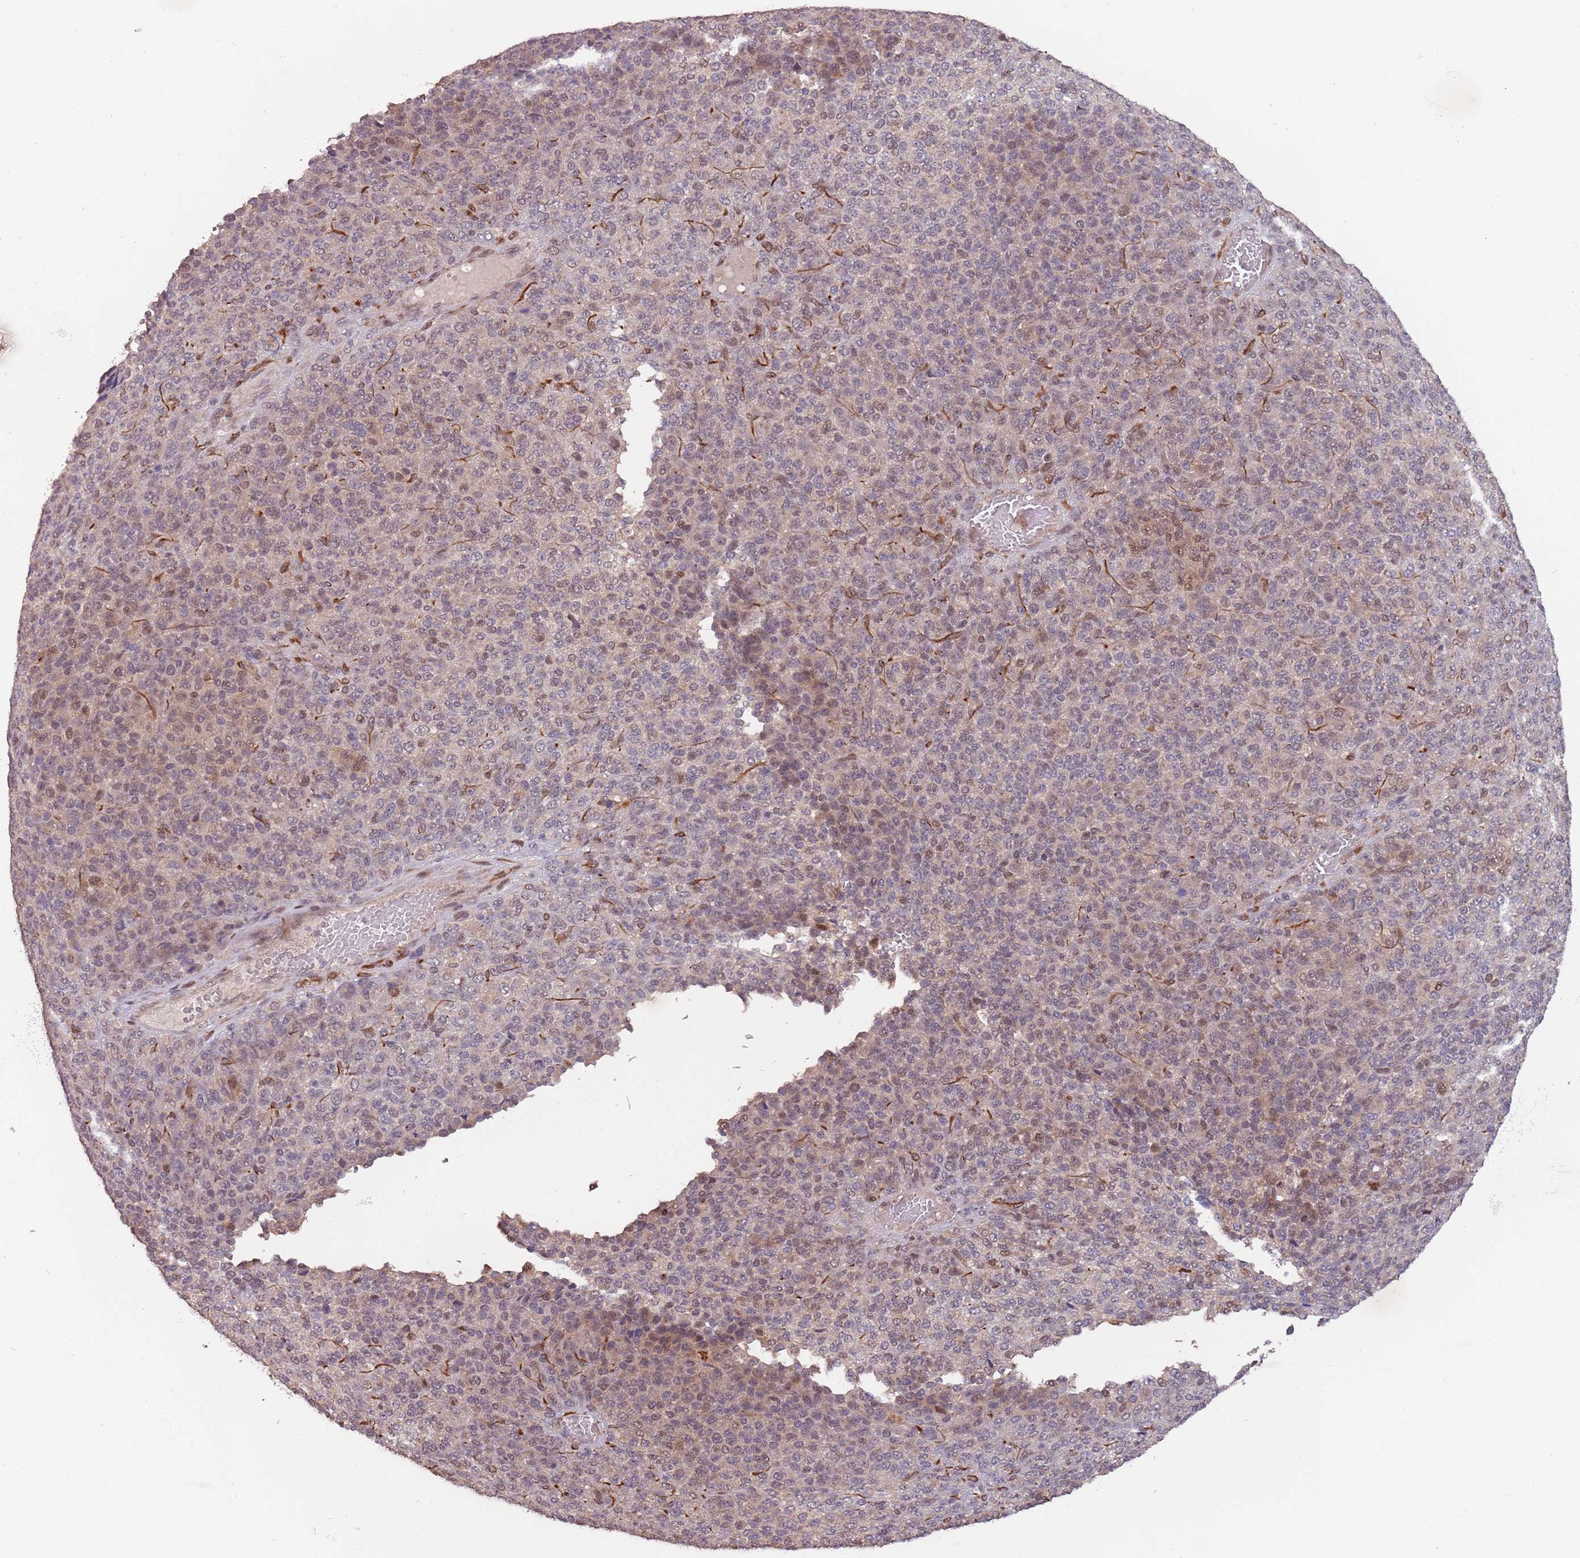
{"staining": {"intensity": "weak", "quantity": "25%-75%", "location": "nuclear"}, "tissue": "melanoma", "cell_type": "Tumor cells", "image_type": "cancer", "snomed": [{"axis": "morphology", "description": "Malignant melanoma, Metastatic site"}, {"axis": "topography", "description": "Brain"}], "caption": "Malignant melanoma (metastatic site) stained with a brown dye exhibits weak nuclear positive staining in approximately 25%-75% of tumor cells.", "gene": "ZBTB5", "patient": {"sex": "female", "age": 56}}